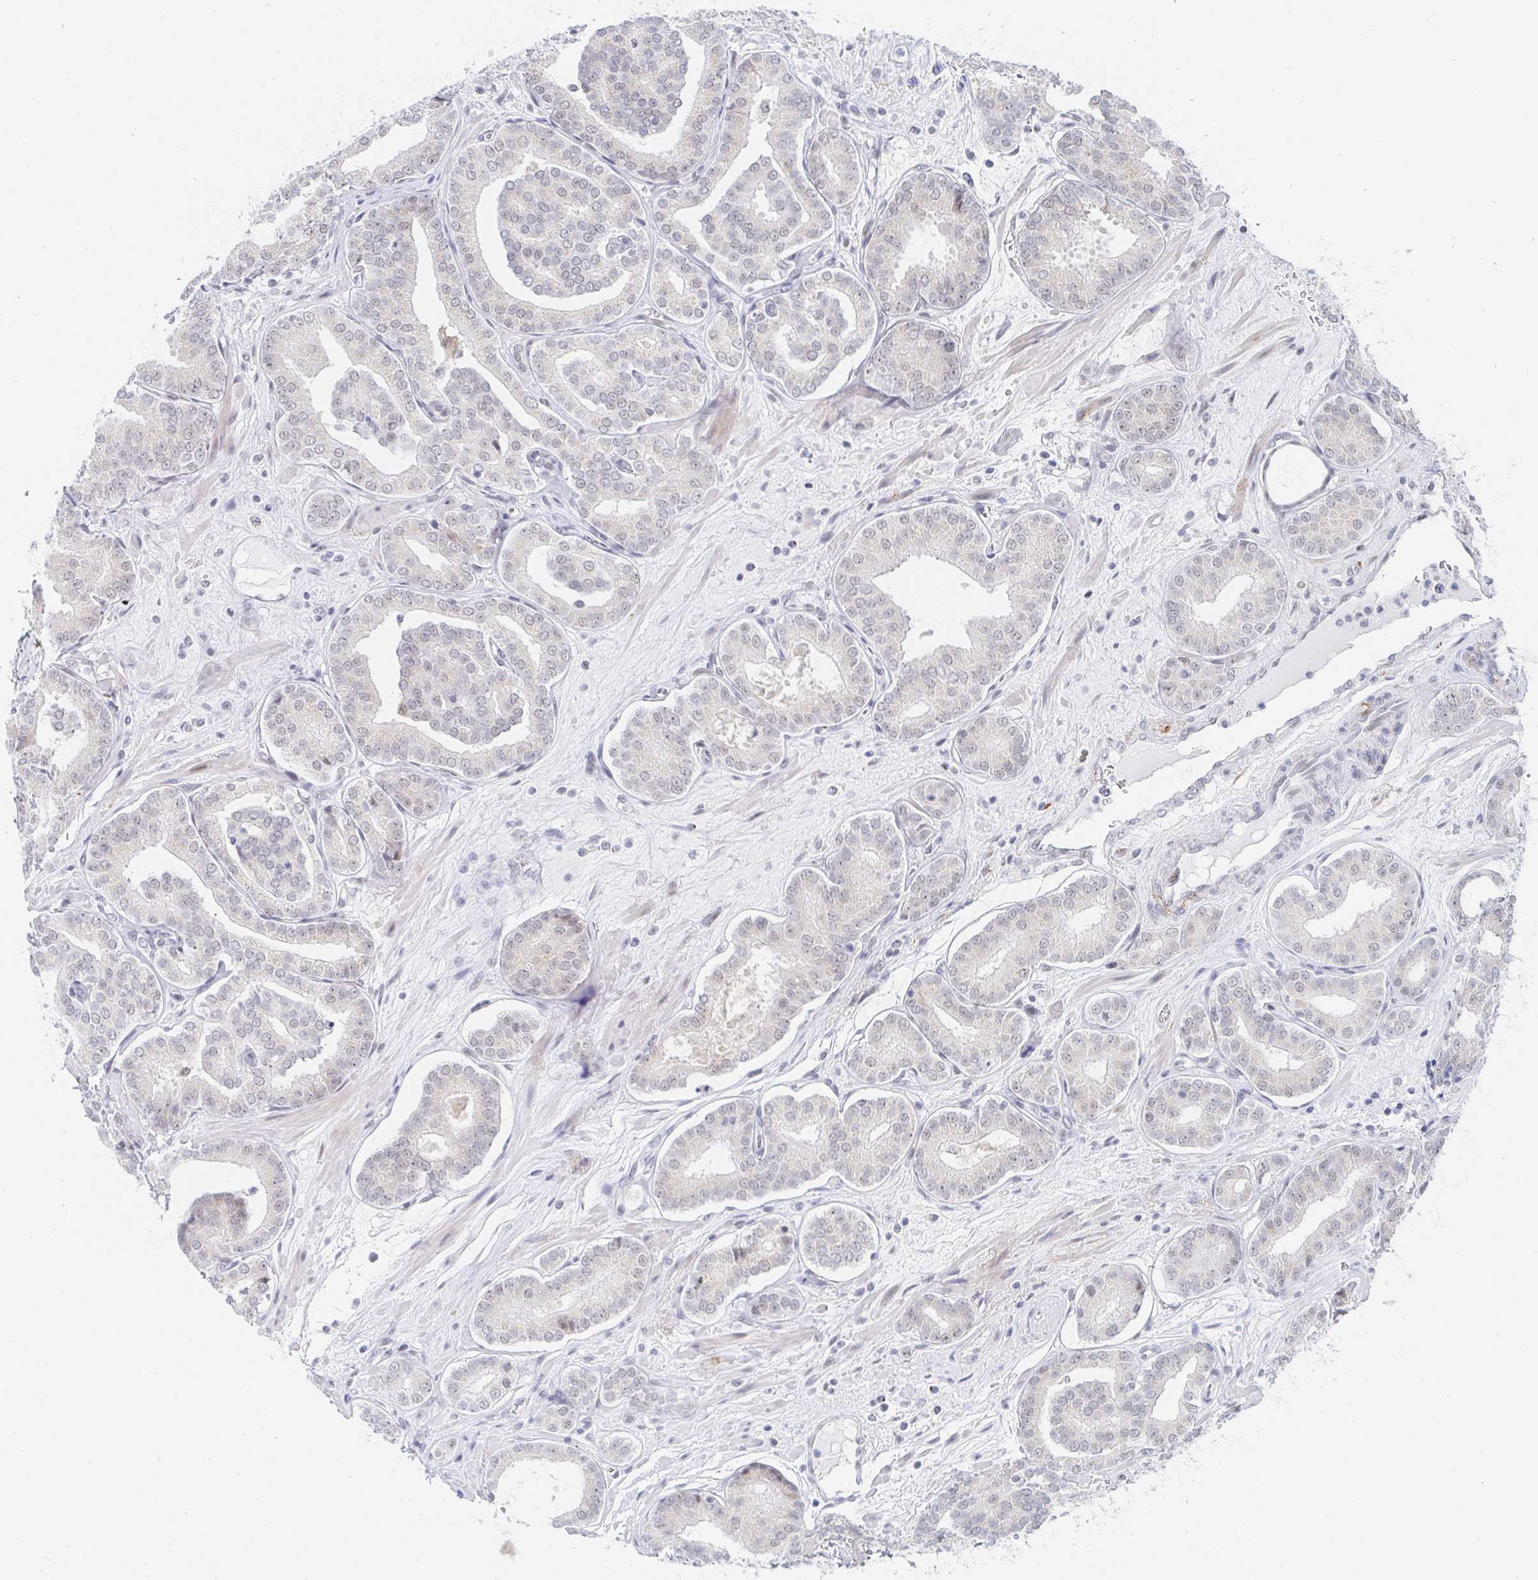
{"staining": {"intensity": "negative", "quantity": "none", "location": "none"}, "tissue": "prostate cancer", "cell_type": "Tumor cells", "image_type": "cancer", "snomed": [{"axis": "morphology", "description": "Adenocarcinoma, High grade"}, {"axis": "topography", "description": "Prostate"}], "caption": "This is an immunohistochemistry (IHC) histopathology image of human prostate cancer. There is no positivity in tumor cells.", "gene": "COL28A1", "patient": {"sex": "male", "age": 66}}